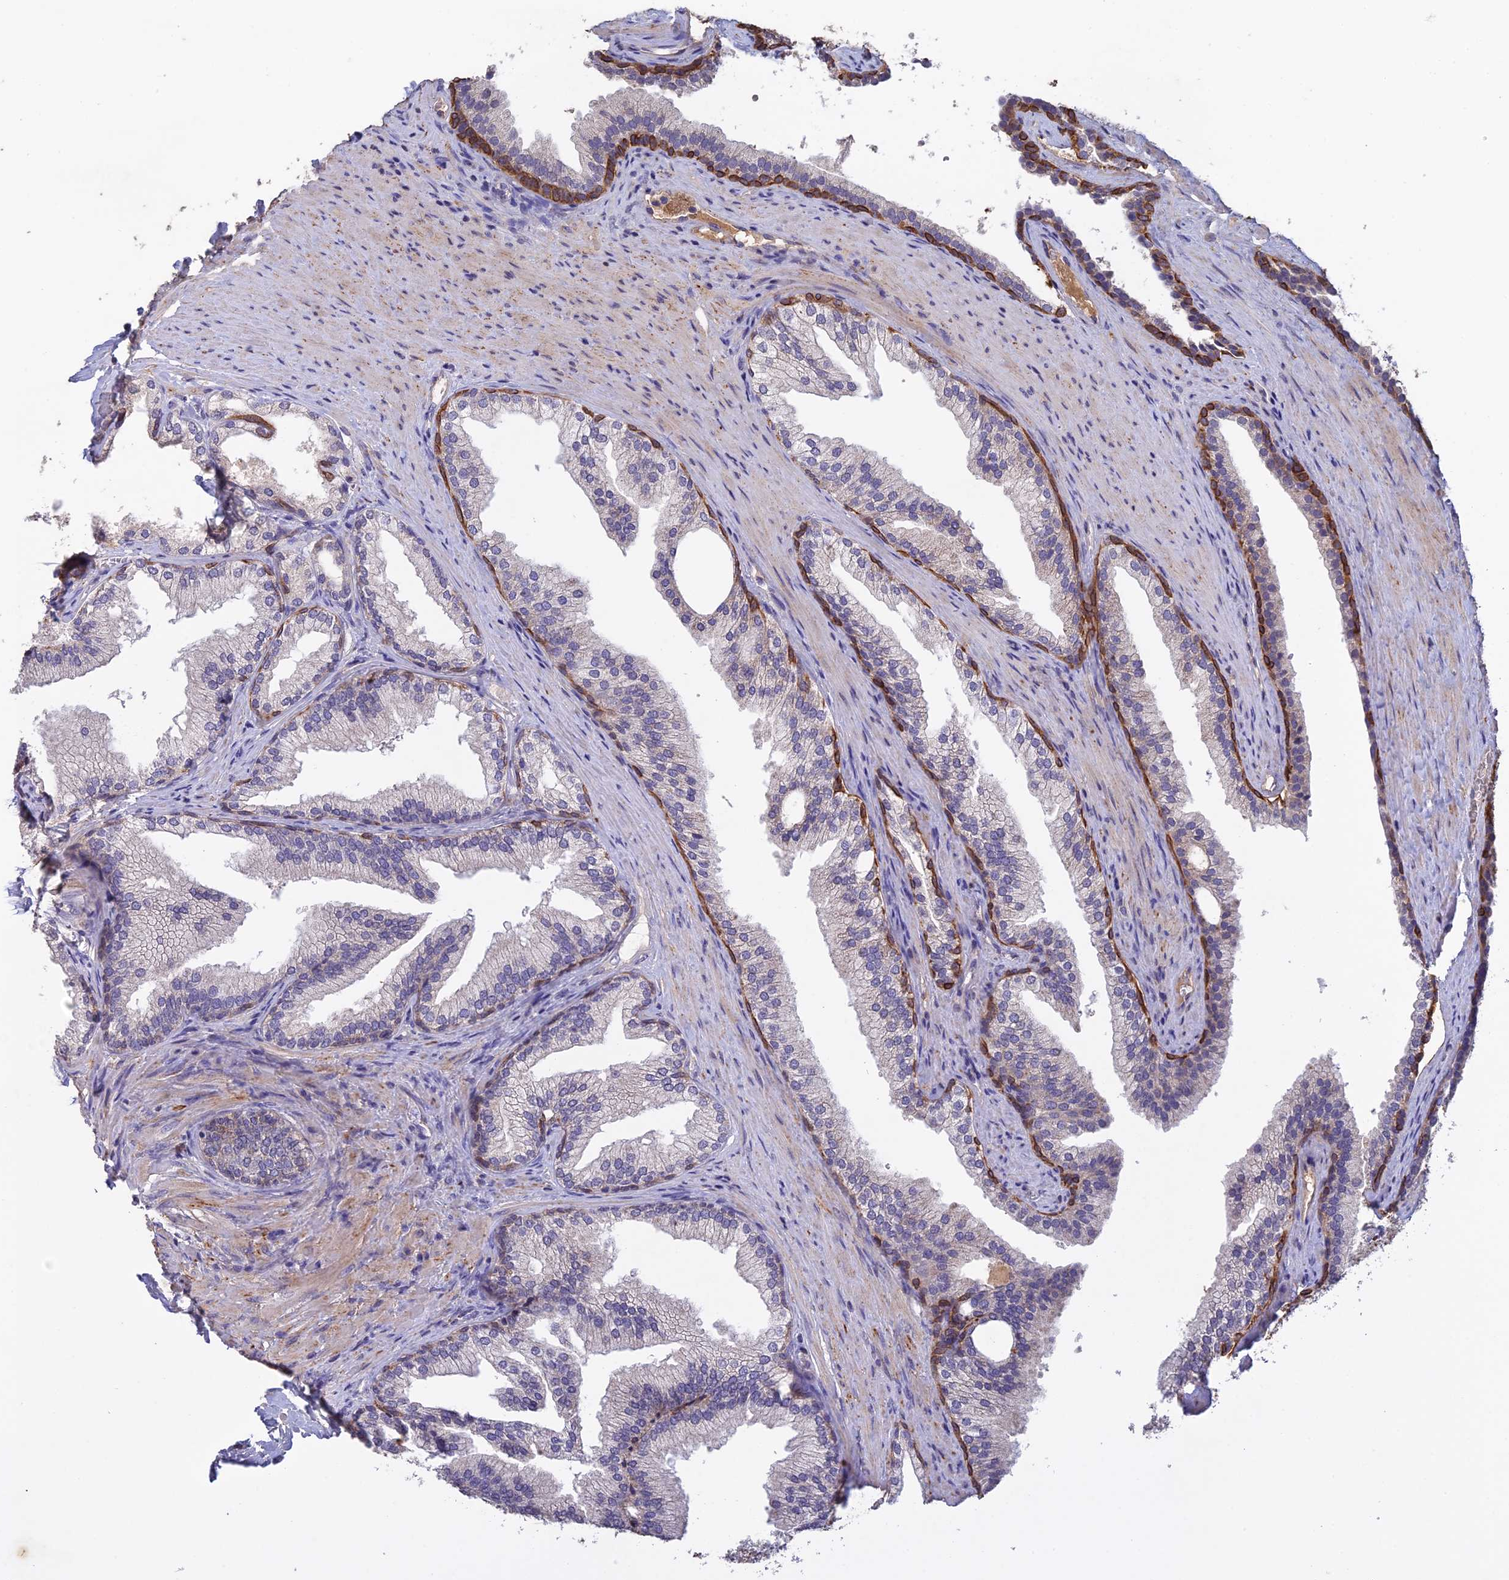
{"staining": {"intensity": "strong", "quantity": "<25%", "location": "cytoplasmic/membranous"}, "tissue": "prostate", "cell_type": "Glandular cells", "image_type": "normal", "snomed": [{"axis": "morphology", "description": "Normal tissue, NOS"}, {"axis": "topography", "description": "Prostate"}], "caption": "Prostate stained for a protein (brown) shows strong cytoplasmic/membranous positive staining in approximately <25% of glandular cells.", "gene": "SLC39A13", "patient": {"sex": "male", "age": 76}}